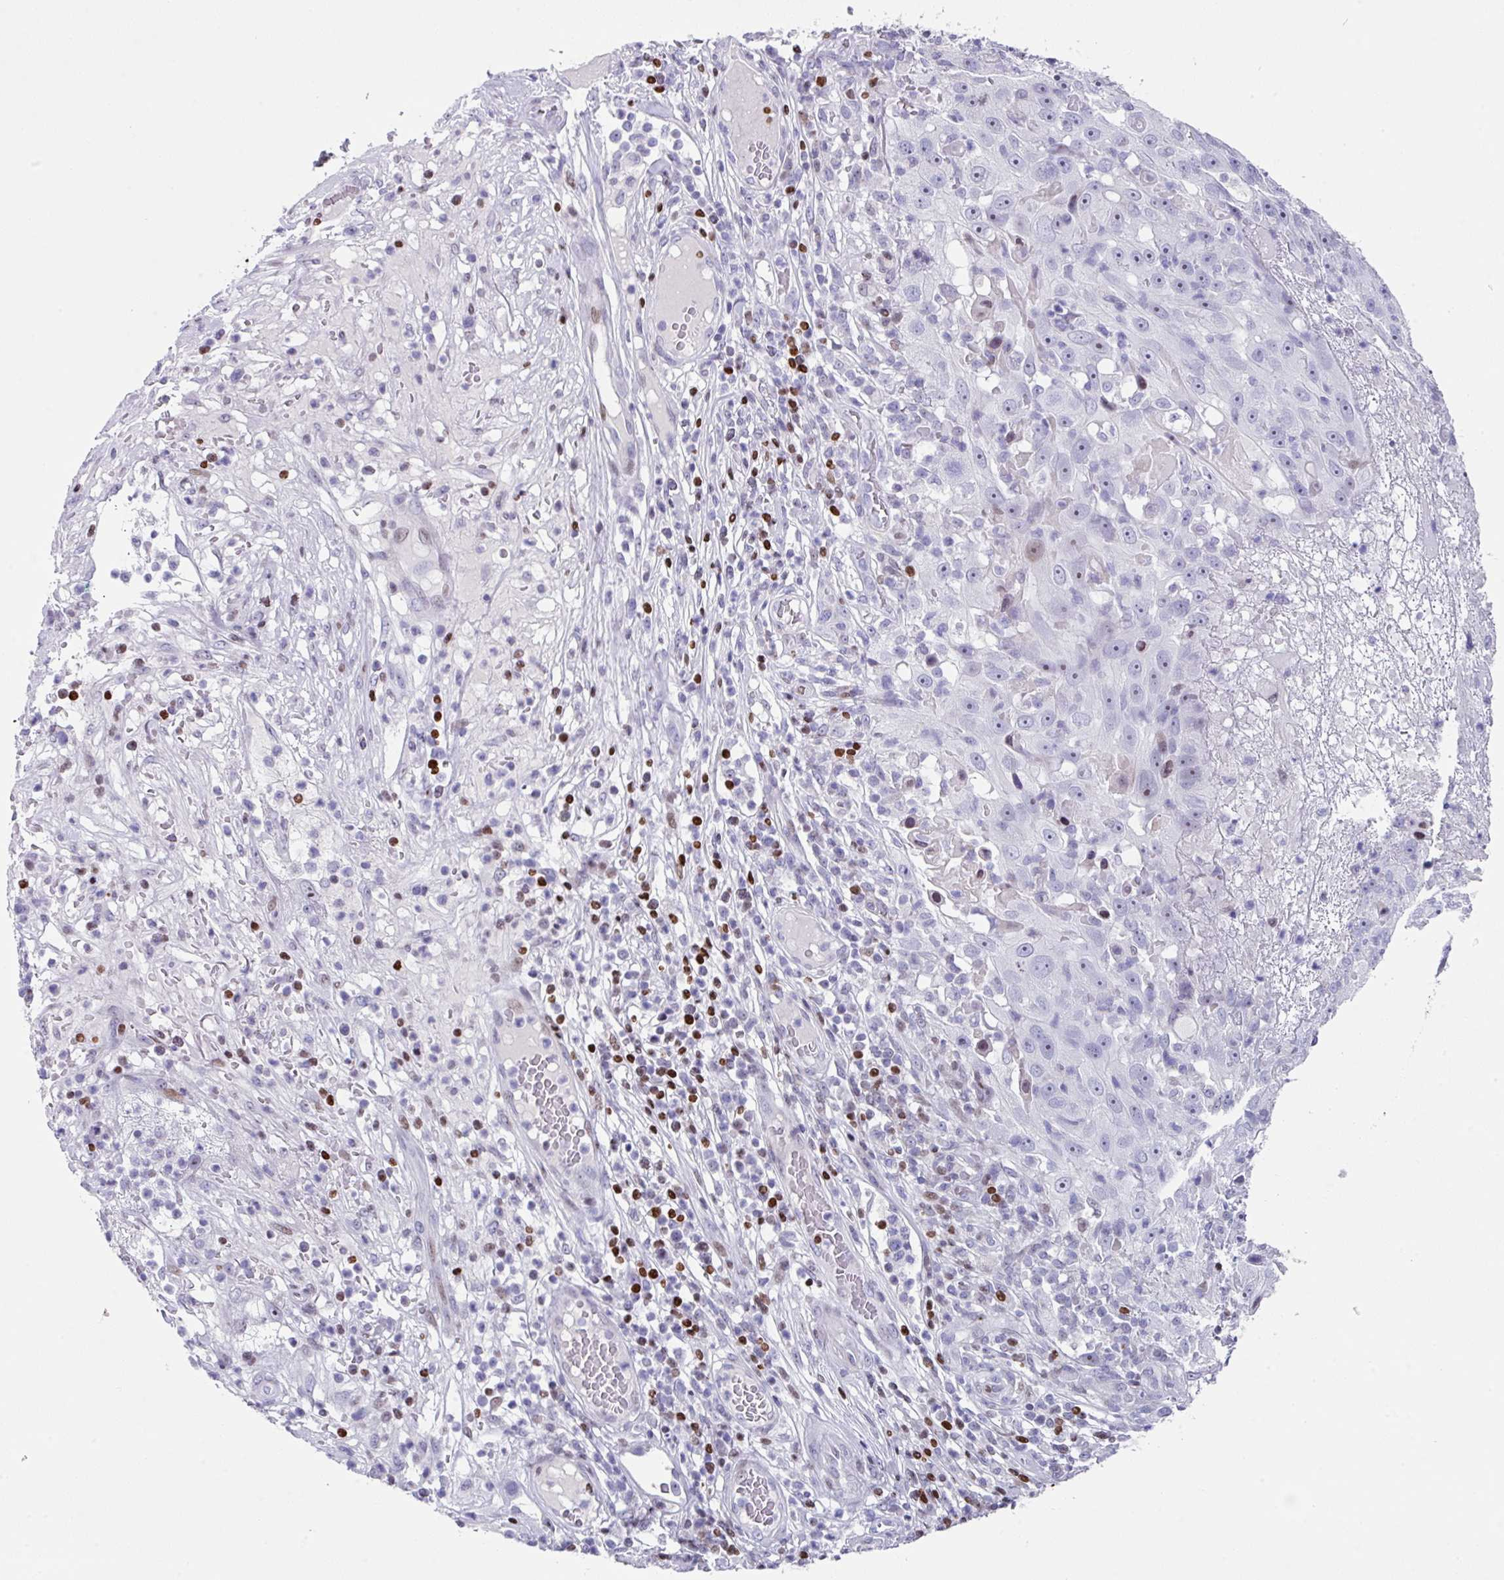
{"staining": {"intensity": "negative", "quantity": "none", "location": "none"}, "tissue": "skin cancer", "cell_type": "Tumor cells", "image_type": "cancer", "snomed": [{"axis": "morphology", "description": "Squamous cell carcinoma, NOS"}, {"axis": "topography", "description": "Skin"}], "caption": "The immunohistochemistry (IHC) photomicrograph has no significant staining in tumor cells of skin cancer tissue. (DAB (3,3'-diaminobenzidine) immunohistochemistry with hematoxylin counter stain).", "gene": "TCF3", "patient": {"sex": "female", "age": 87}}